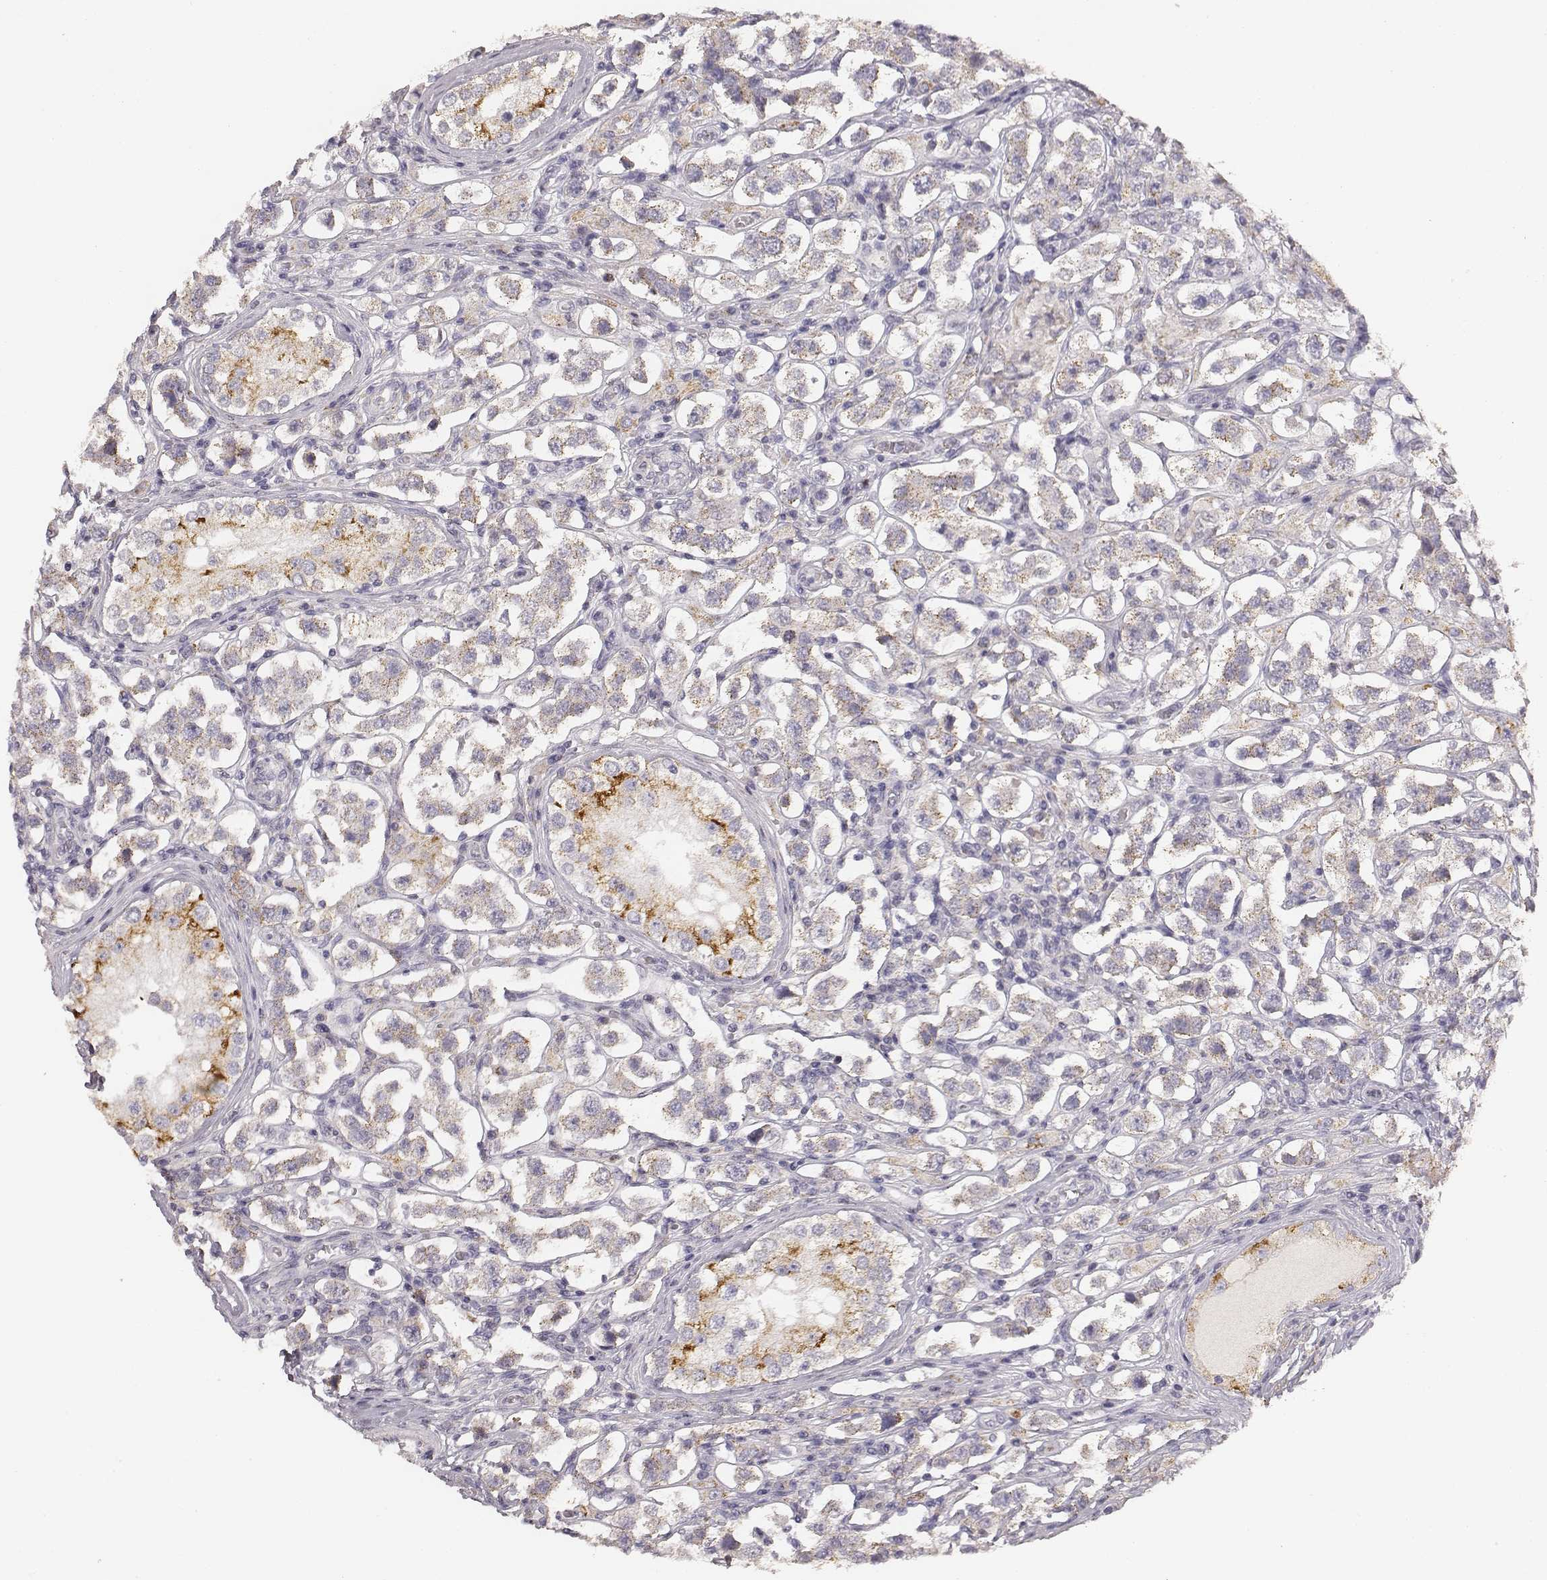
{"staining": {"intensity": "negative", "quantity": "none", "location": "none"}, "tissue": "testis cancer", "cell_type": "Tumor cells", "image_type": "cancer", "snomed": [{"axis": "morphology", "description": "Seminoma, NOS"}, {"axis": "topography", "description": "Testis"}], "caption": "The image demonstrates no staining of tumor cells in testis cancer. The staining is performed using DAB (3,3'-diaminobenzidine) brown chromogen with nuclei counter-stained in using hematoxylin.", "gene": "ABCD3", "patient": {"sex": "male", "age": 37}}